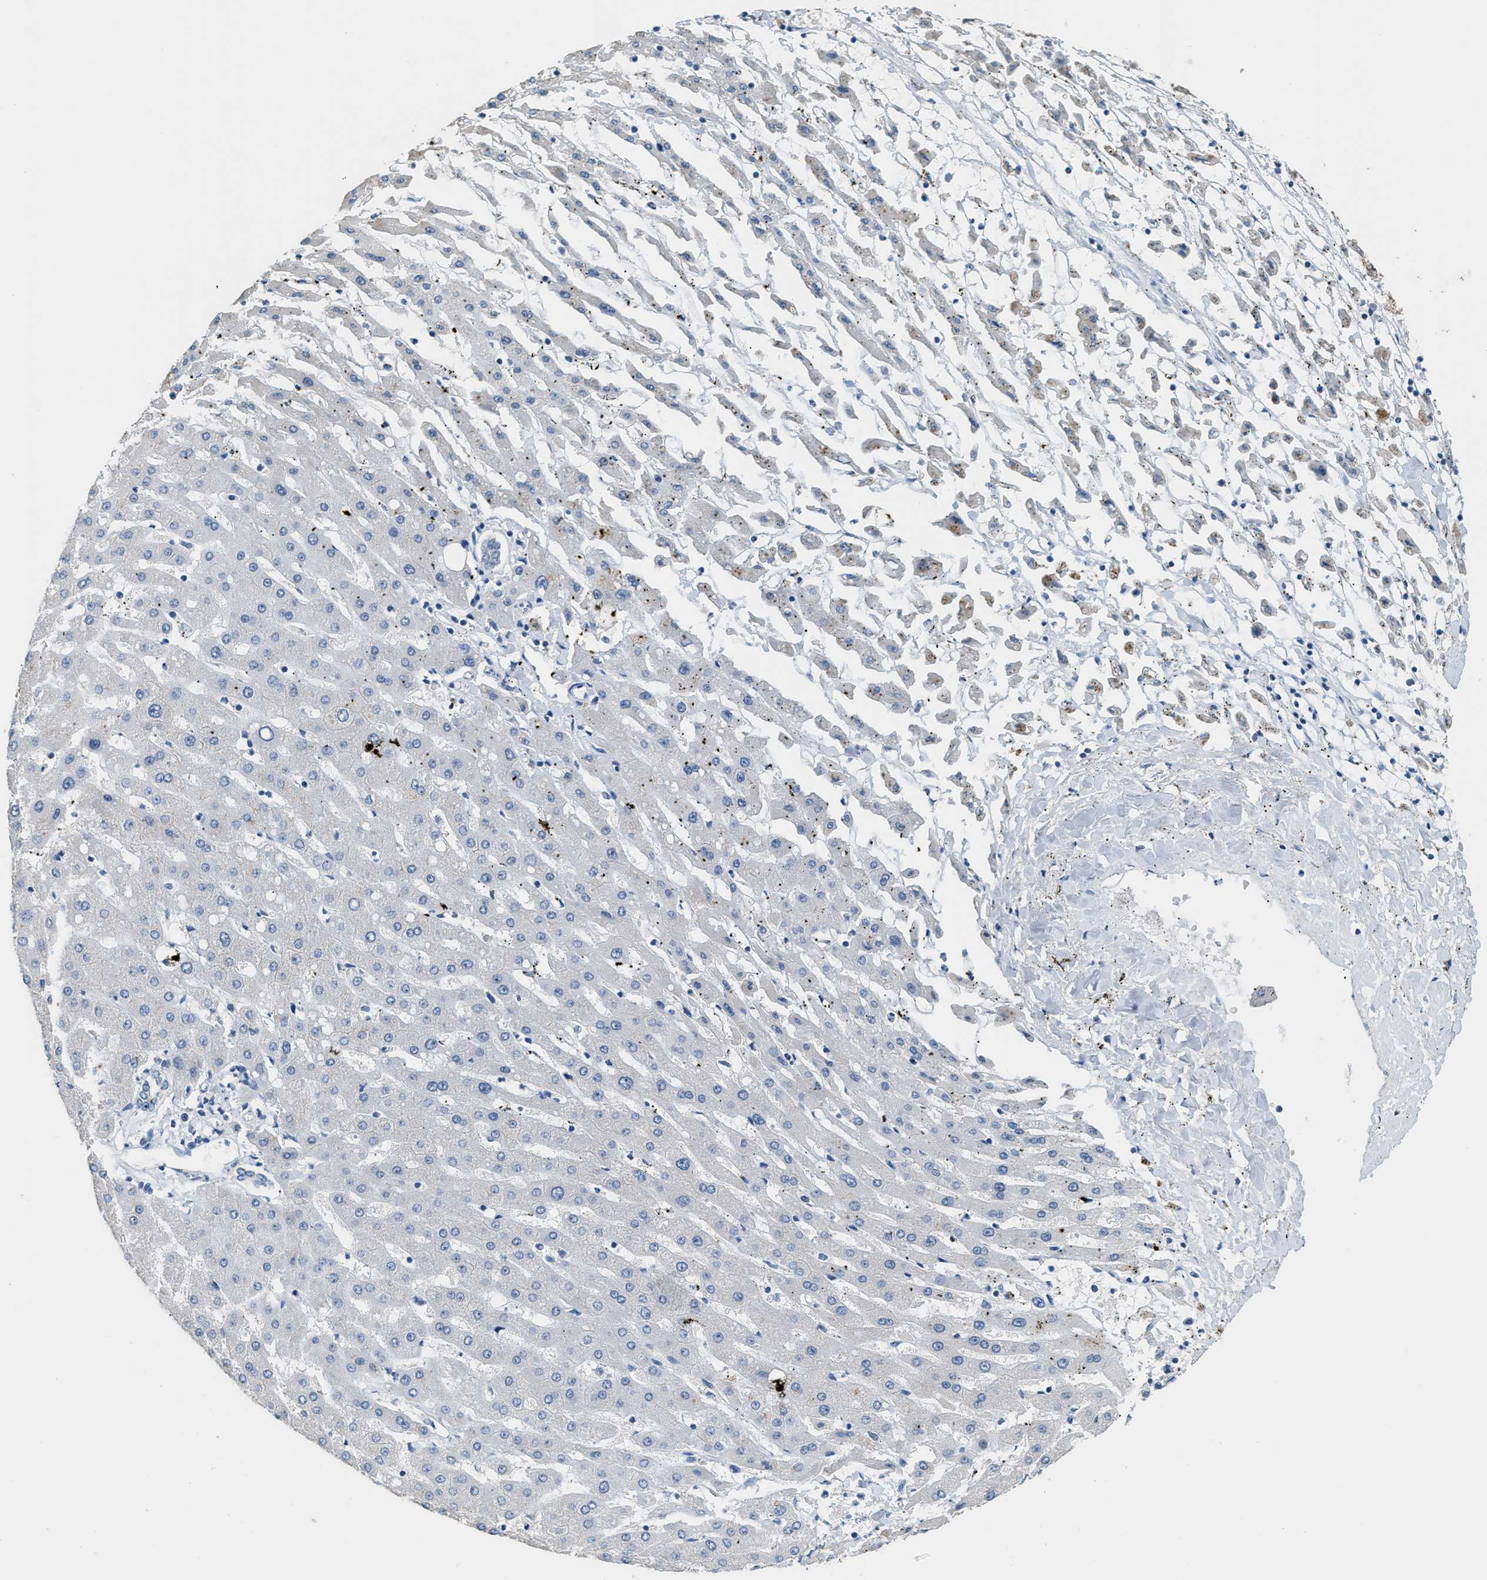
{"staining": {"intensity": "negative", "quantity": "none", "location": "none"}, "tissue": "liver cancer", "cell_type": "Tumor cells", "image_type": "cancer", "snomed": [{"axis": "morphology", "description": "Carcinoma, Hepatocellular, NOS"}, {"axis": "topography", "description": "Liver"}], "caption": "This image is of liver cancer stained with immunohistochemistry to label a protein in brown with the nuclei are counter-stained blue. There is no staining in tumor cells.", "gene": "GOLM1", "patient": {"sex": "male", "age": 72}}